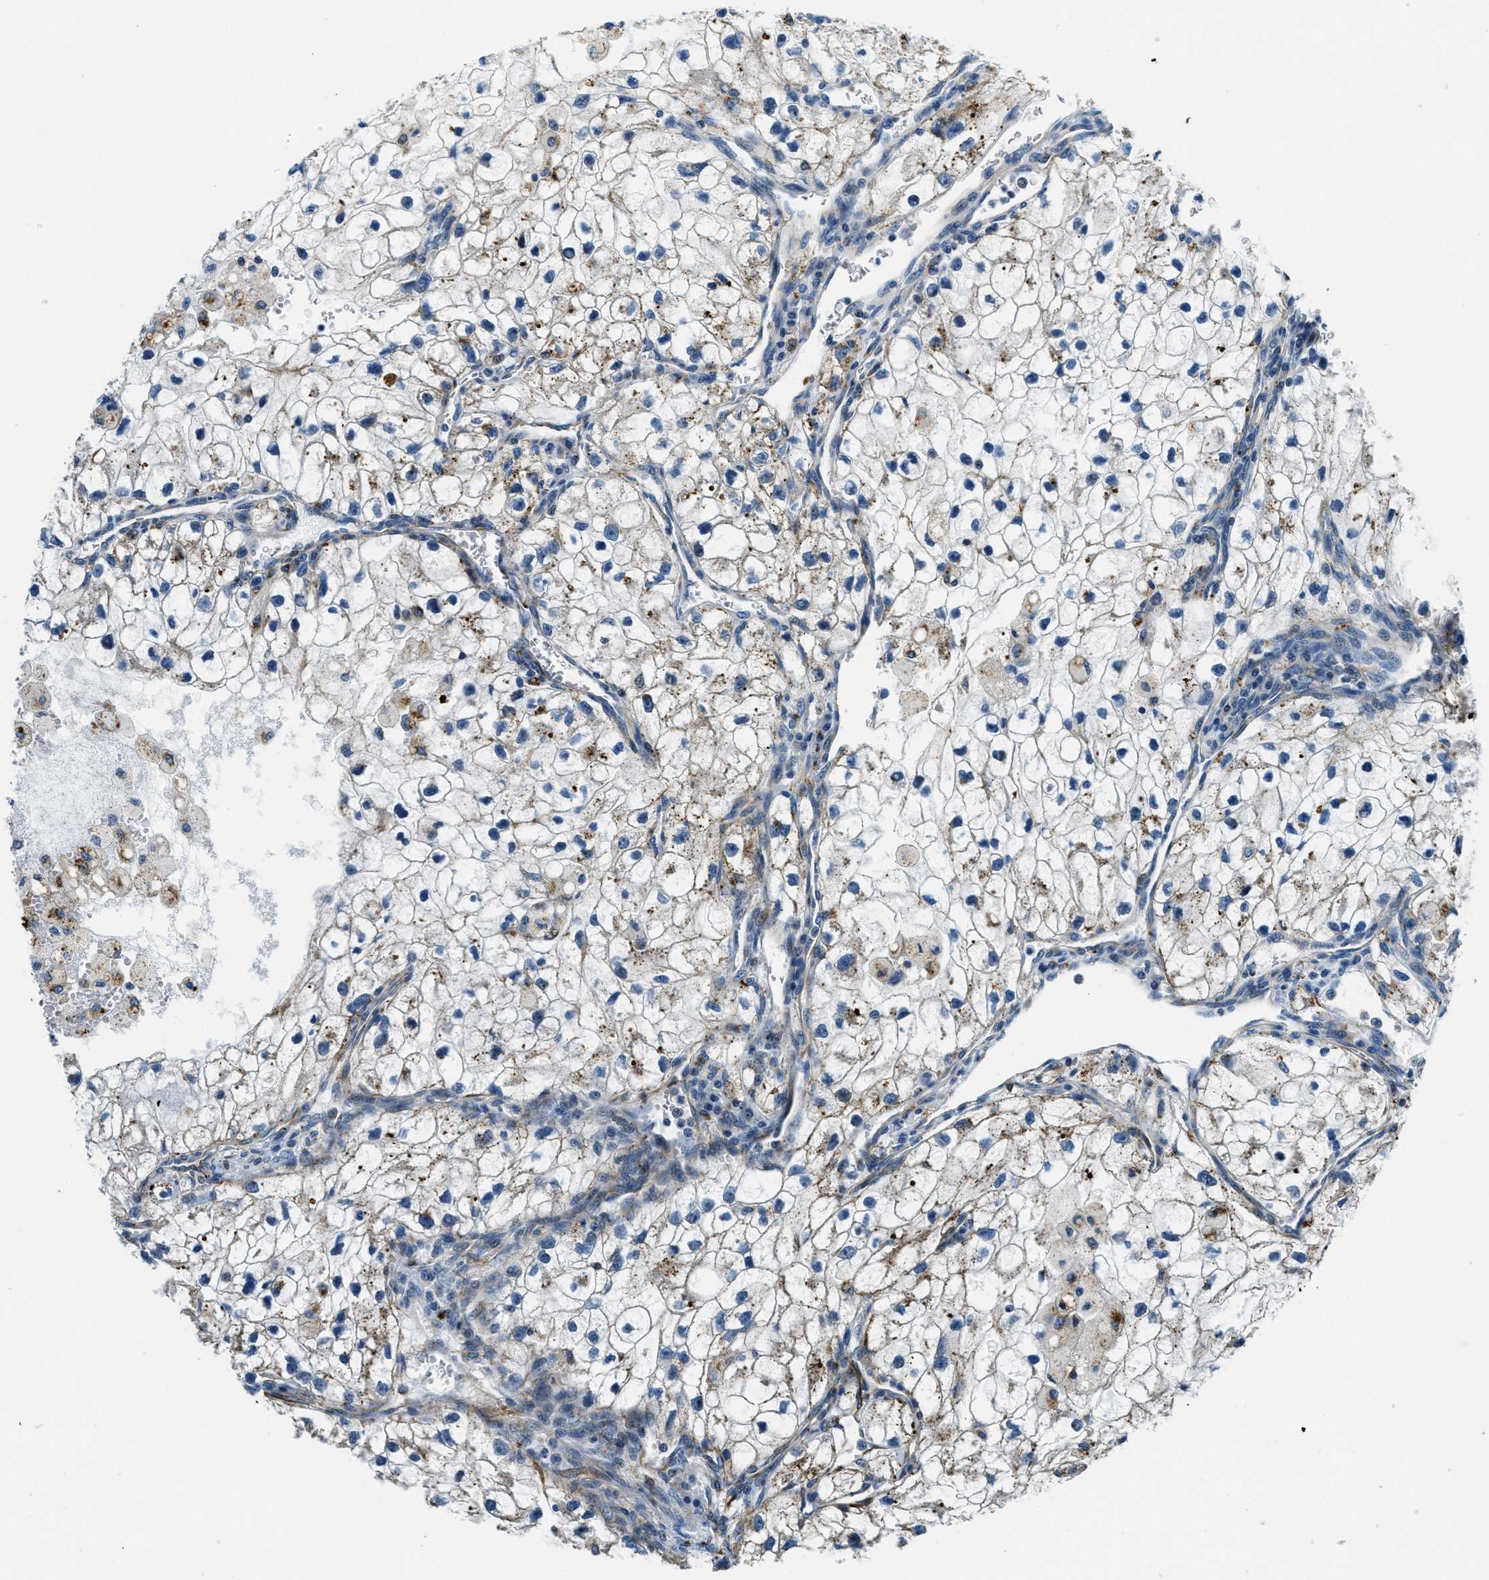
{"staining": {"intensity": "moderate", "quantity": "<25%", "location": "cytoplasmic/membranous"}, "tissue": "renal cancer", "cell_type": "Tumor cells", "image_type": "cancer", "snomed": [{"axis": "morphology", "description": "Adenocarcinoma, NOS"}, {"axis": "topography", "description": "Kidney"}], "caption": "Protein staining demonstrates moderate cytoplasmic/membranous expression in about <25% of tumor cells in adenocarcinoma (renal). (brown staining indicates protein expression, while blue staining denotes nuclei).", "gene": "GNS", "patient": {"sex": "female", "age": 70}}